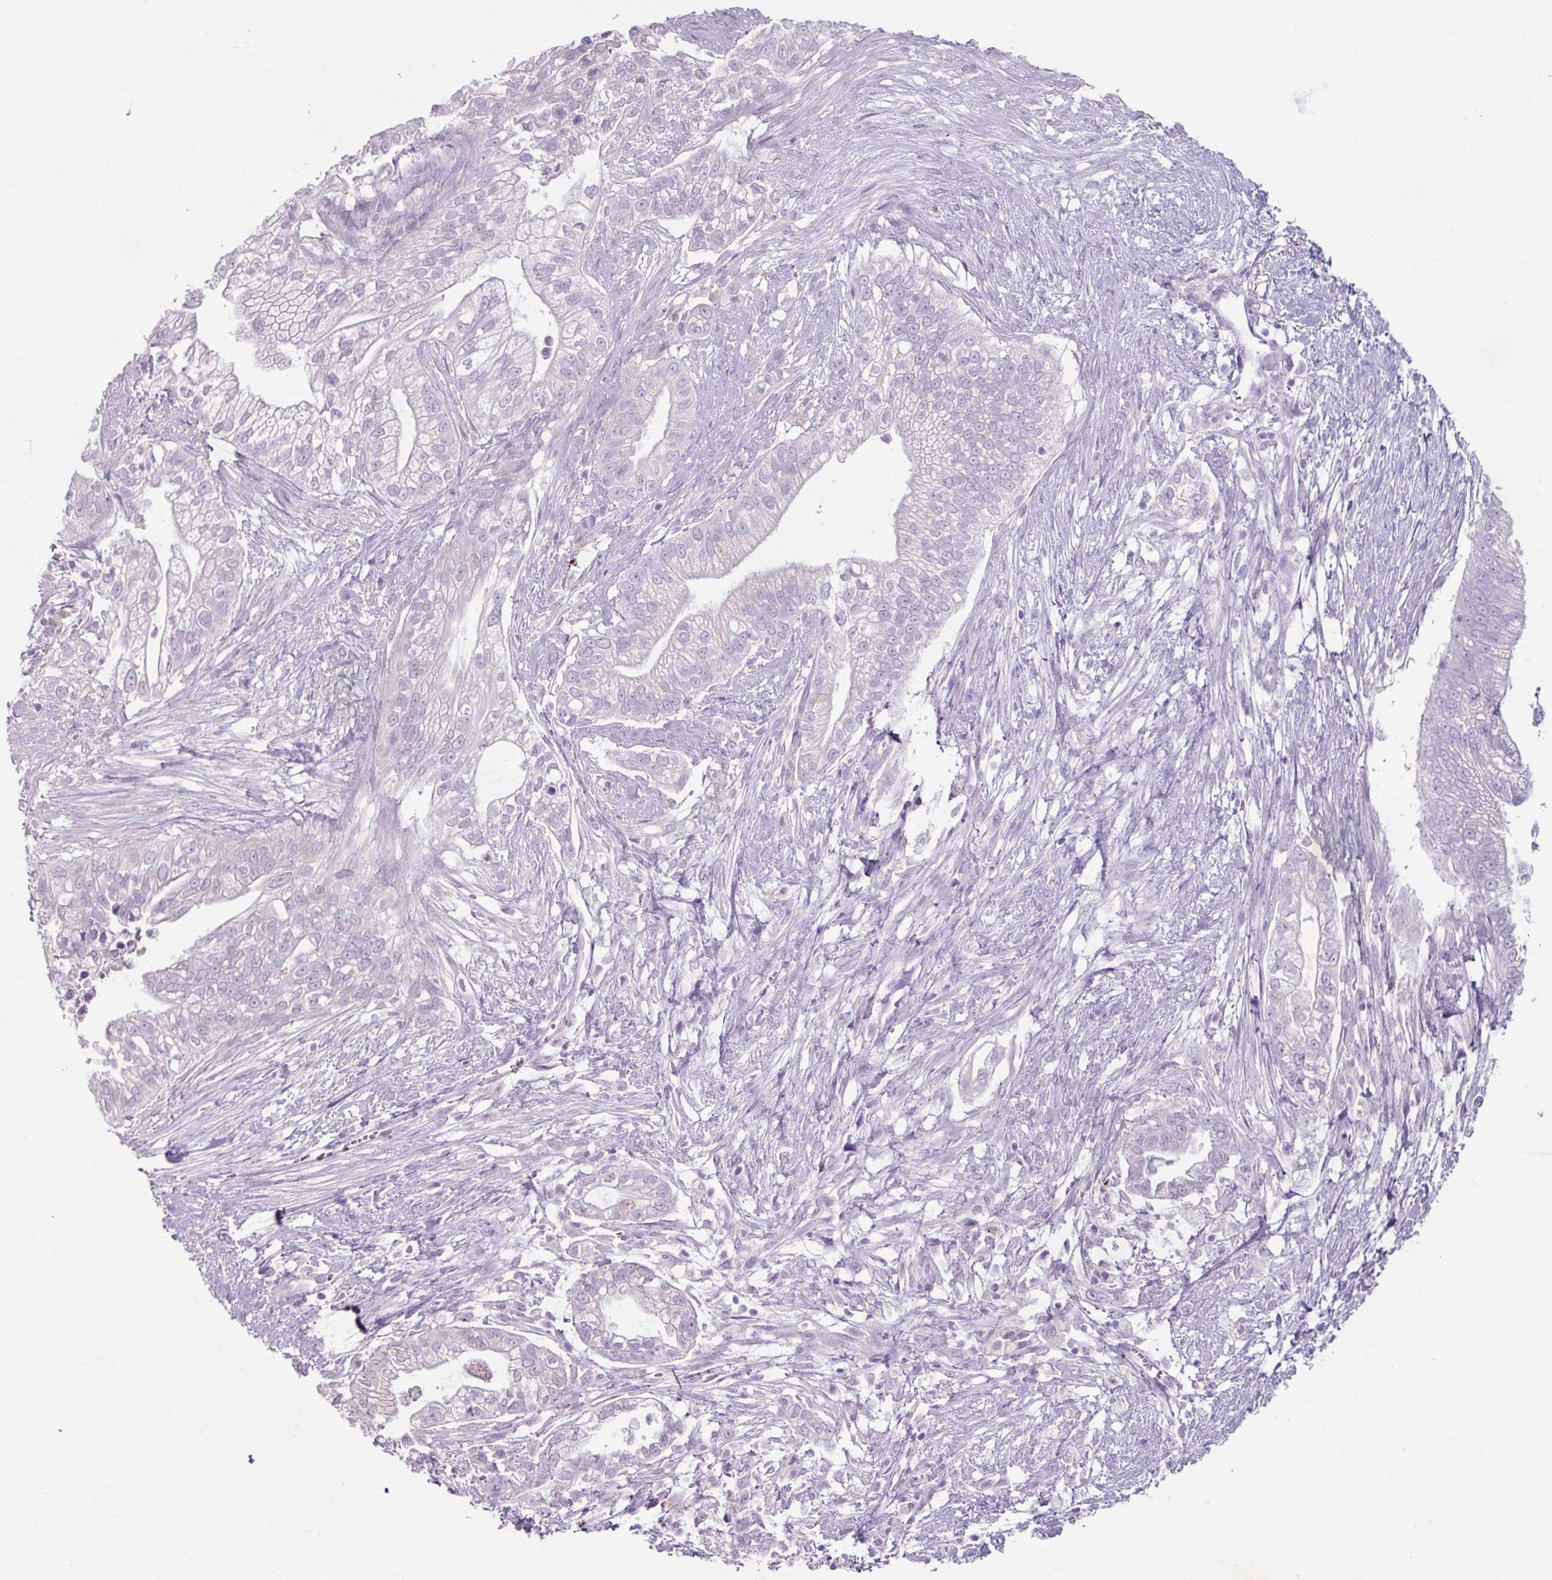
{"staining": {"intensity": "negative", "quantity": "none", "location": "none"}, "tissue": "pancreatic cancer", "cell_type": "Tumor cells", "image_type": "cancer", "snomed": [{"axis": "morphology", "description": "Adenocarcinoma, NOS"}, {"axis": "topography", "description": "Pancreas"}], "caption": "Tumor cells are negative for brown protein staining in pancreatic adenocarcinoma.", "gene": "SLC27A5", "patient": {"sex": "male", "age": 70}}